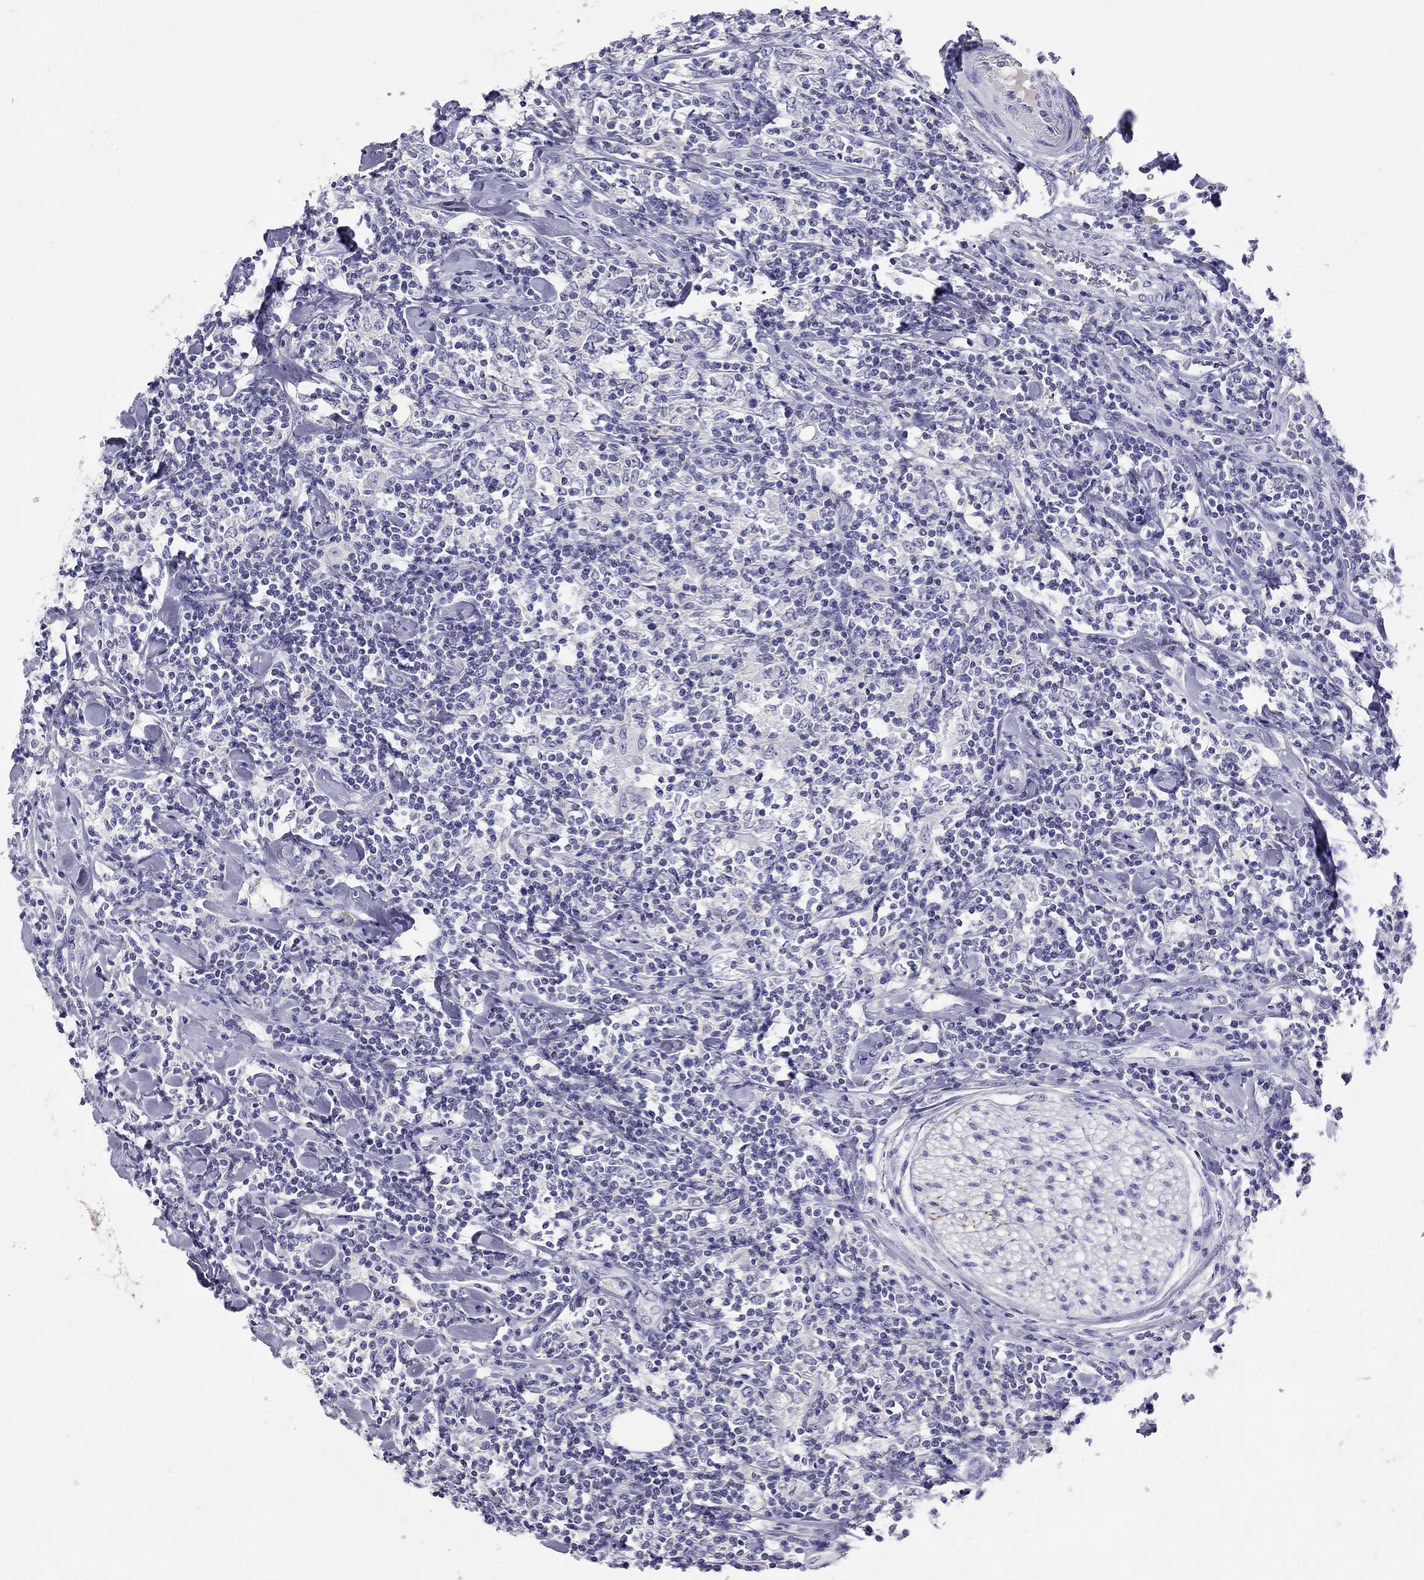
{"staining": {"intensity": "negative", "quantity": "none", "location": "none"}, "tissue": "lymphoma", "cell_type": "Tumor cells", "image_type": "cancer", "snomed": [{"axis": "morphology", "description": "Malignant lymphoma, non-Hodgkin's type, High grade"}, {"axis": "topography", "description": "Lymph node"}], "caption": "Tumor cells are negative for brown protein staining in lymphoma.", "gene": "CALHM1", "patient": {"sex": "female", "age": 84}}